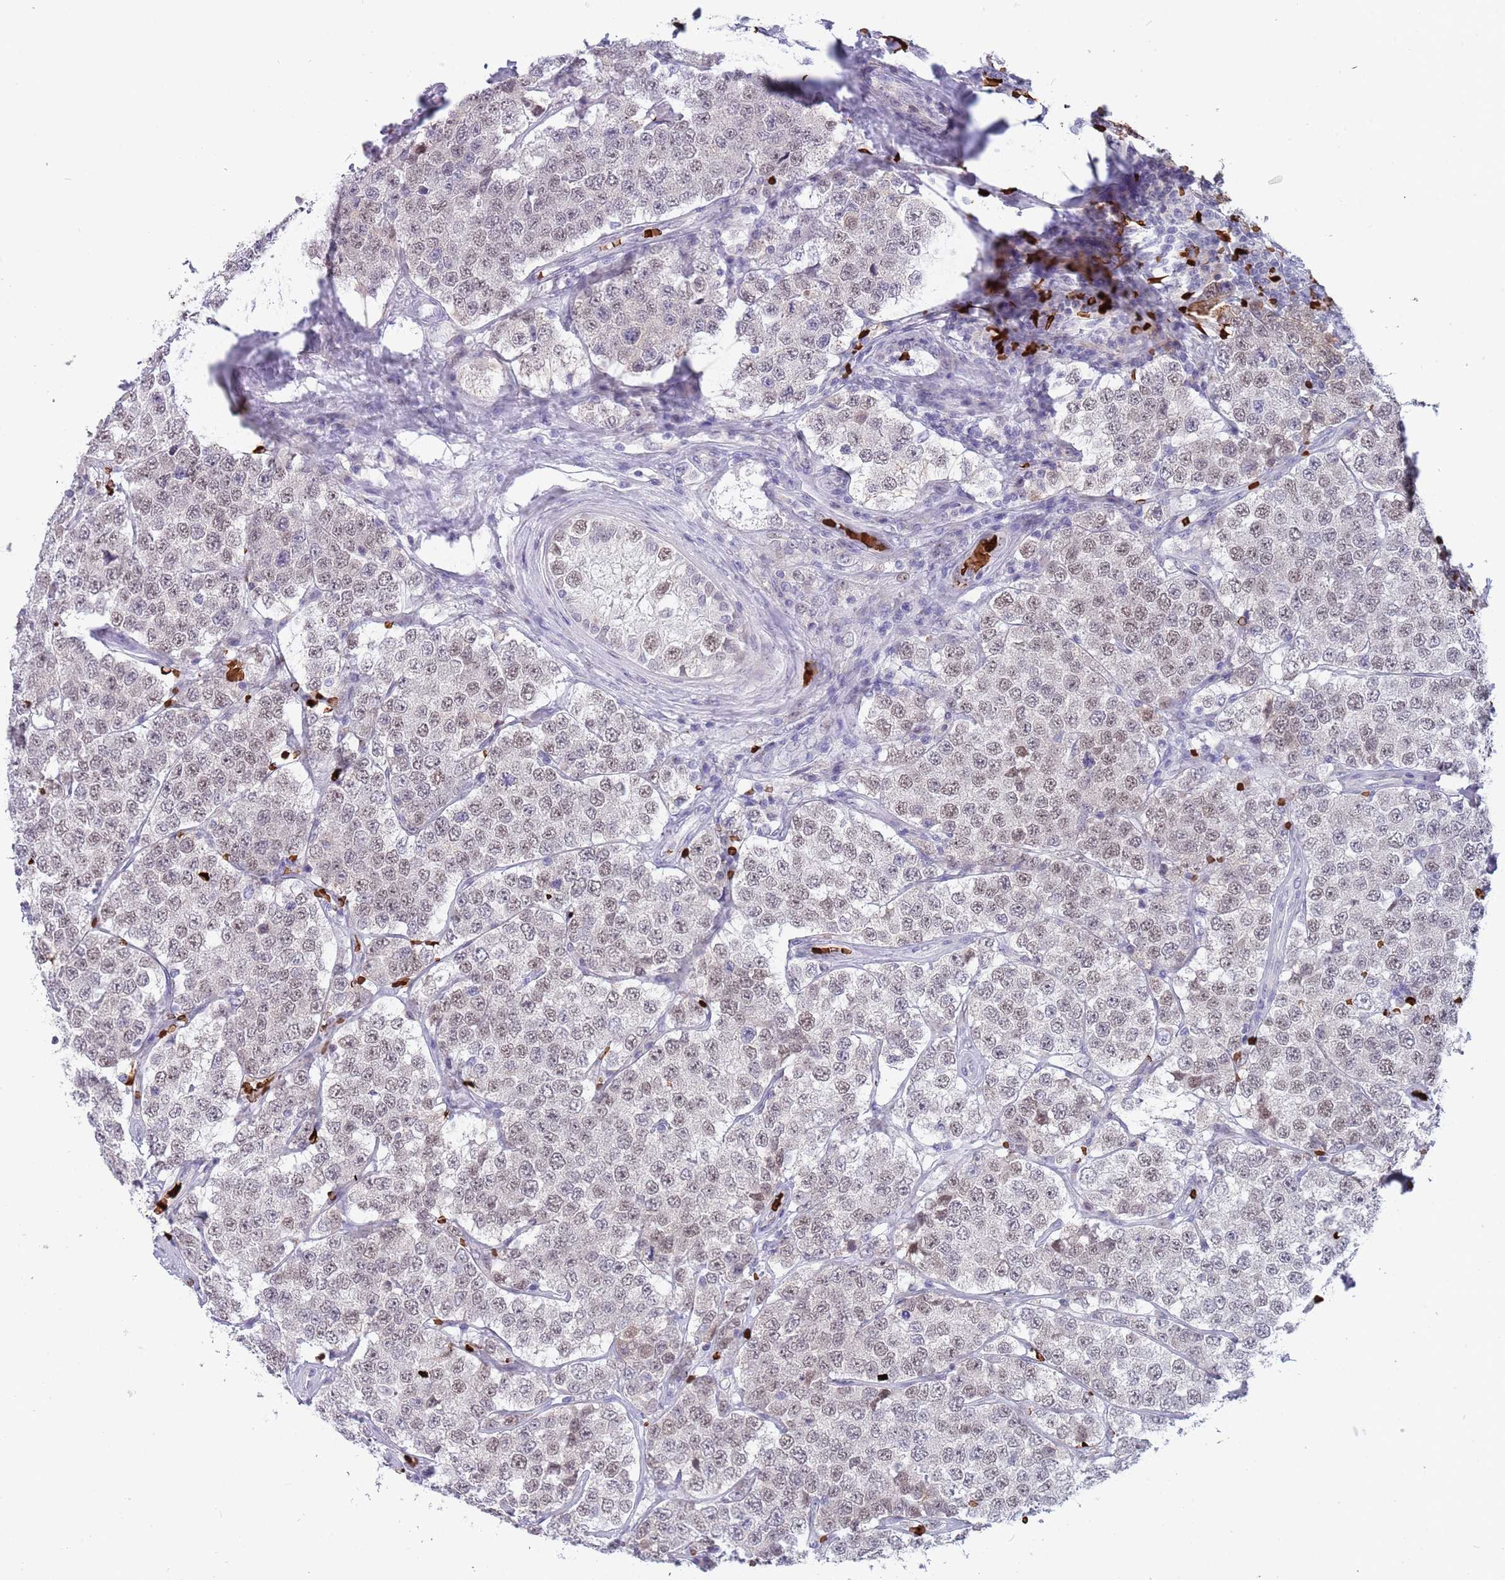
{"staining": {"intensity": "weak", "quantity": ">75%", "location": "nuclear"}, "tissue": "testis cancer", "cell_type": "Tumor cells", "image_type": "cancer", "snomed": [{"axis": "morphology", "description": "Seminoma, NOS"}, {"axis": "topography", "description": "Testis"}], "caption": "The histopathology image reveals a brown stain indicating the presence of a protein in the nuclear of tumor cells in testis seminoma.", "gene": "LYPD6B", "patient": {"sex": "male", "age": 34}}